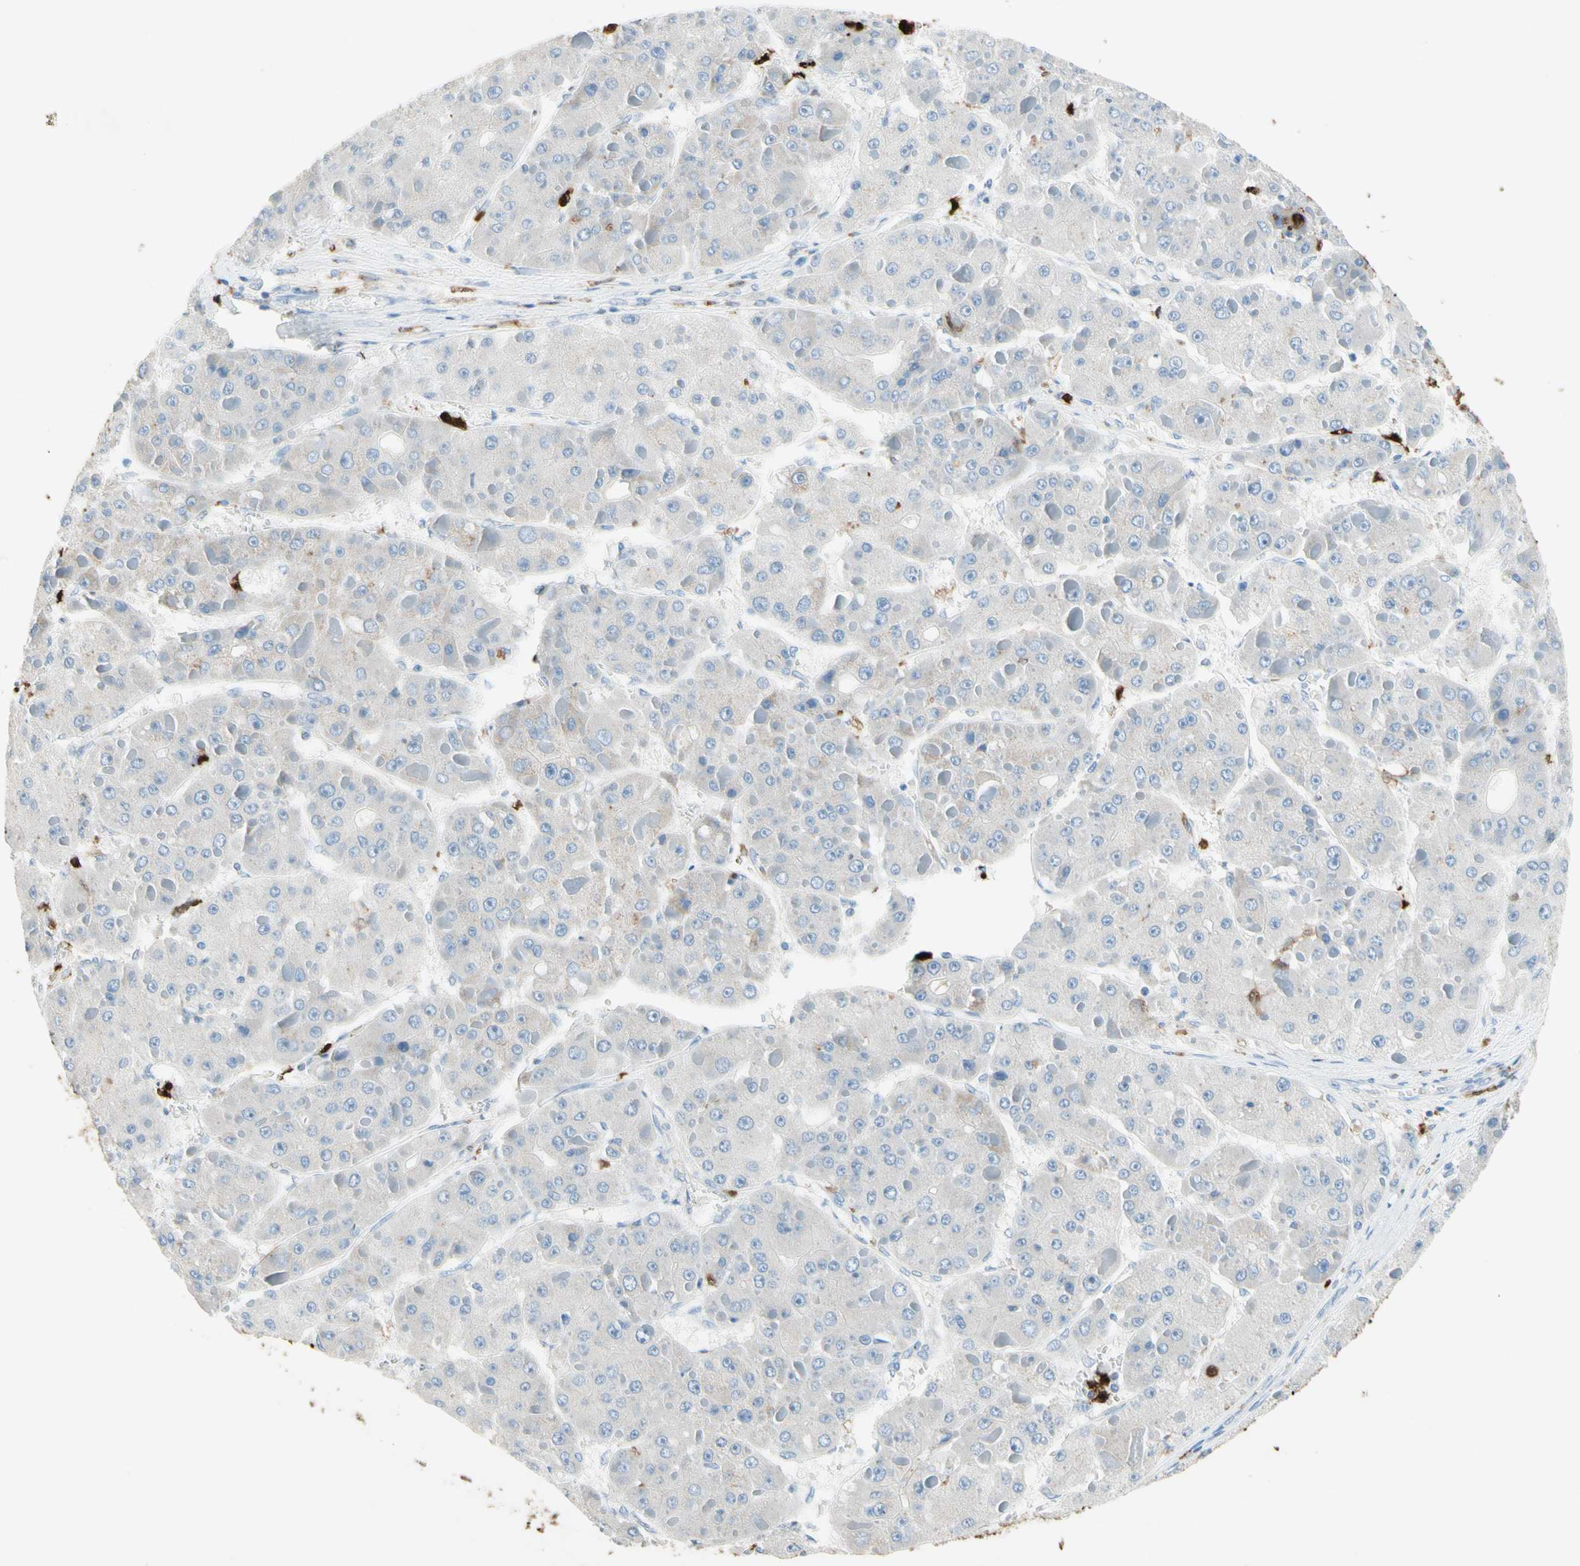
{"staining": {"intensity": "negative", "quantity": "none", "location": "none"}, "tissue": "liver cancer", "cell_type": "Tumor cells", "image_type": "cancer", "snomed": [{"axis": "morphology", "description": "Carcinoma, Hepatocellular, NOS"}, {"axis": "topography", "description": "Liver"}], "caption": "IHC histopathology image of human liver hepatocellular carcinoma stained for a protein (brown), which reveals no staining in tumor cells. (Immunohistochemistry (ihc), brightfield microscopy, high magnification).", "gene": "NFKBIZ", "patient": {"sex": "female", "age": 73}}